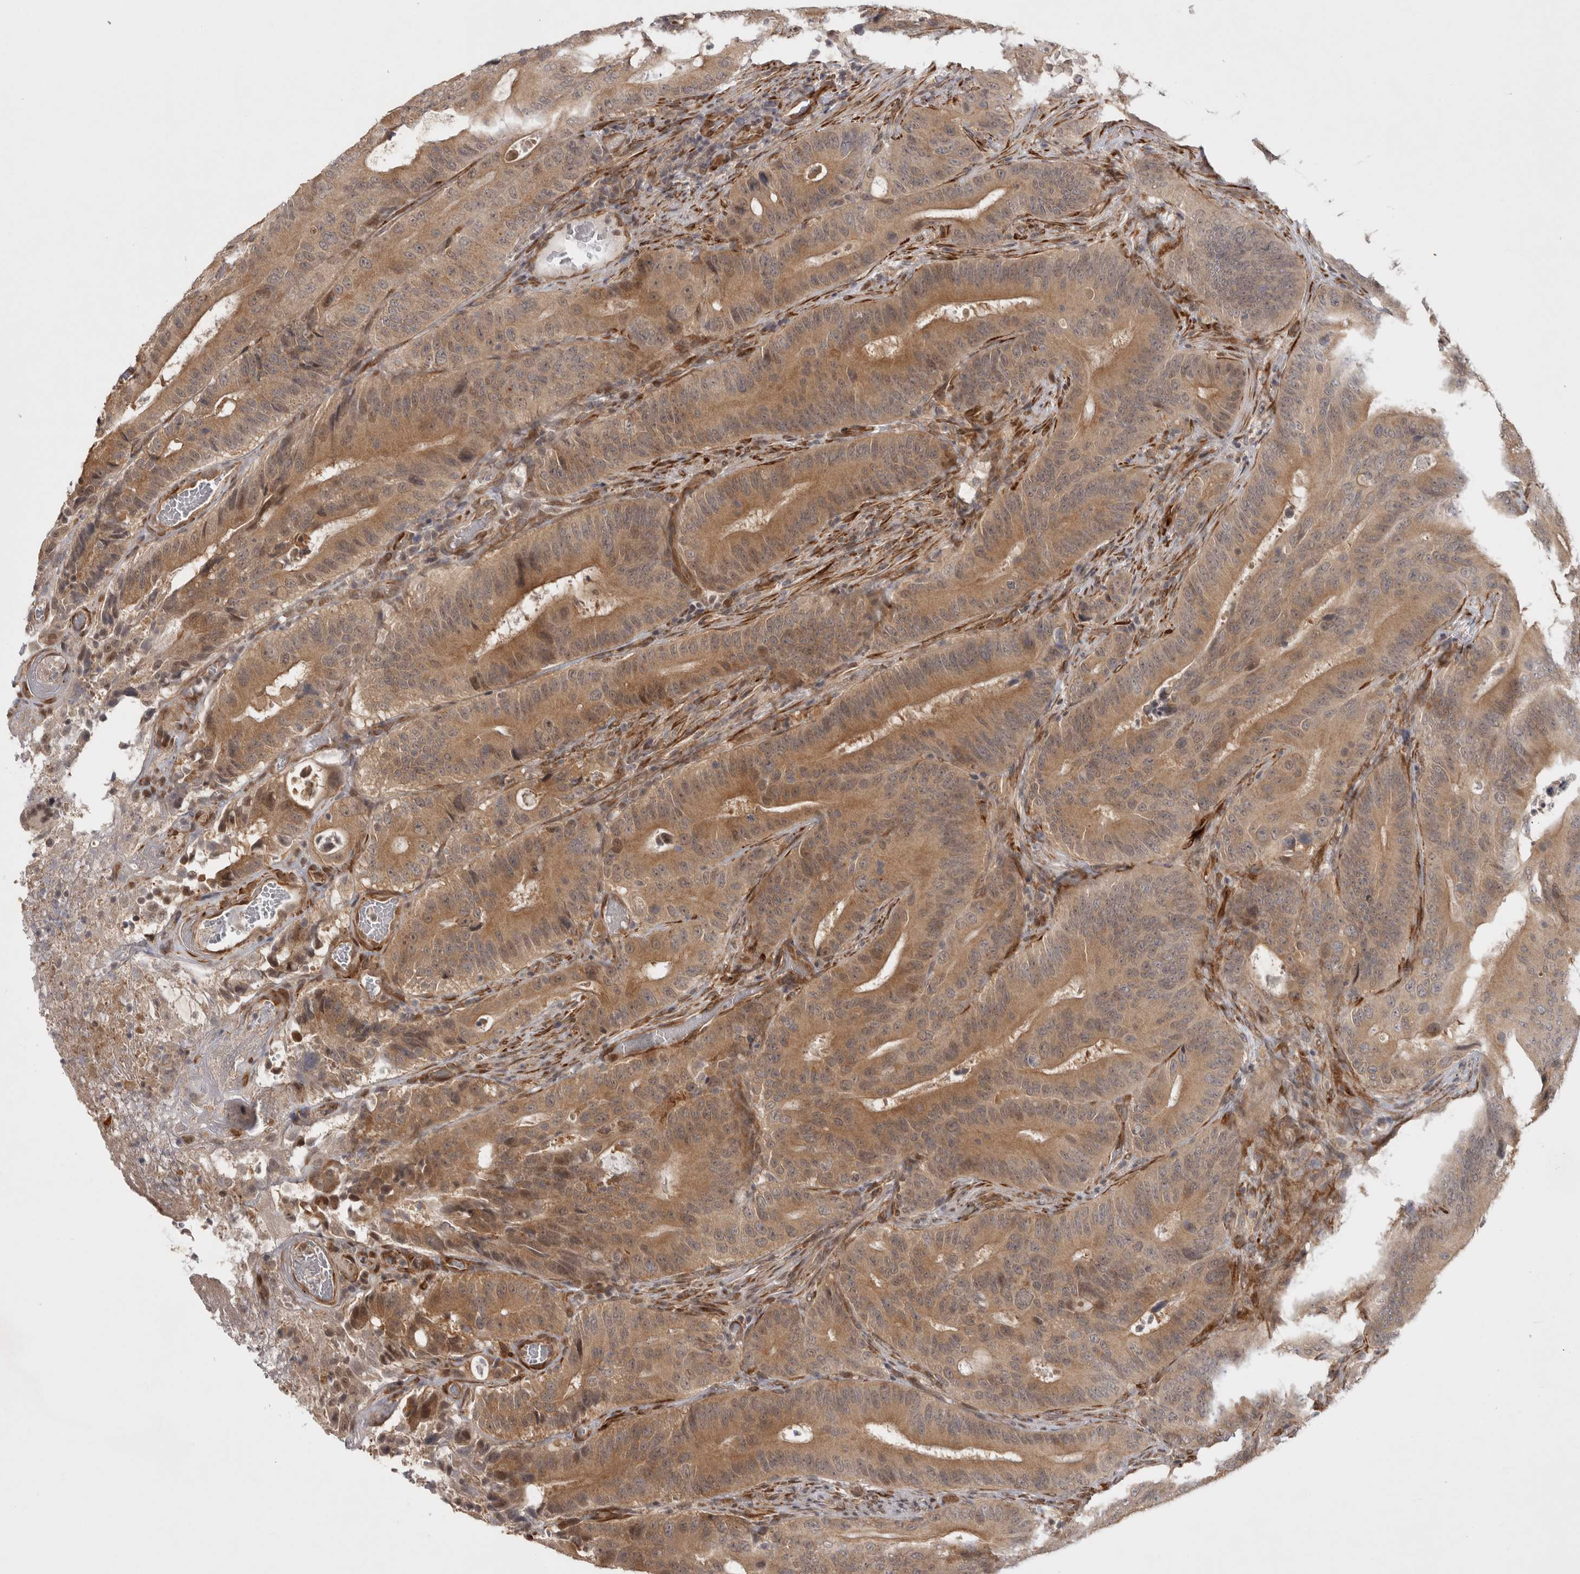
{"staining": {"intensity": "moderate", "quantity": ">75%", "location": "cytoplasmic/membranous,nuclear"}, "tissue": "colorectal cancer", "cell_type": "Tumor cells", "image_type": "cancer", "snomed": [{"axis": "morphology", "description": "Adenocarcinoma, NOS"}, {"axis": "topography", "description": "Colon"}], "caption": "Moderate cytoplasmic/membranous and nuclear protein staining is present in about >75% of tumor cells in colorectal cancer (adenocarcinoma).", "gene": "ZNF318", "patient": {"sex": "male", "age": 83}}